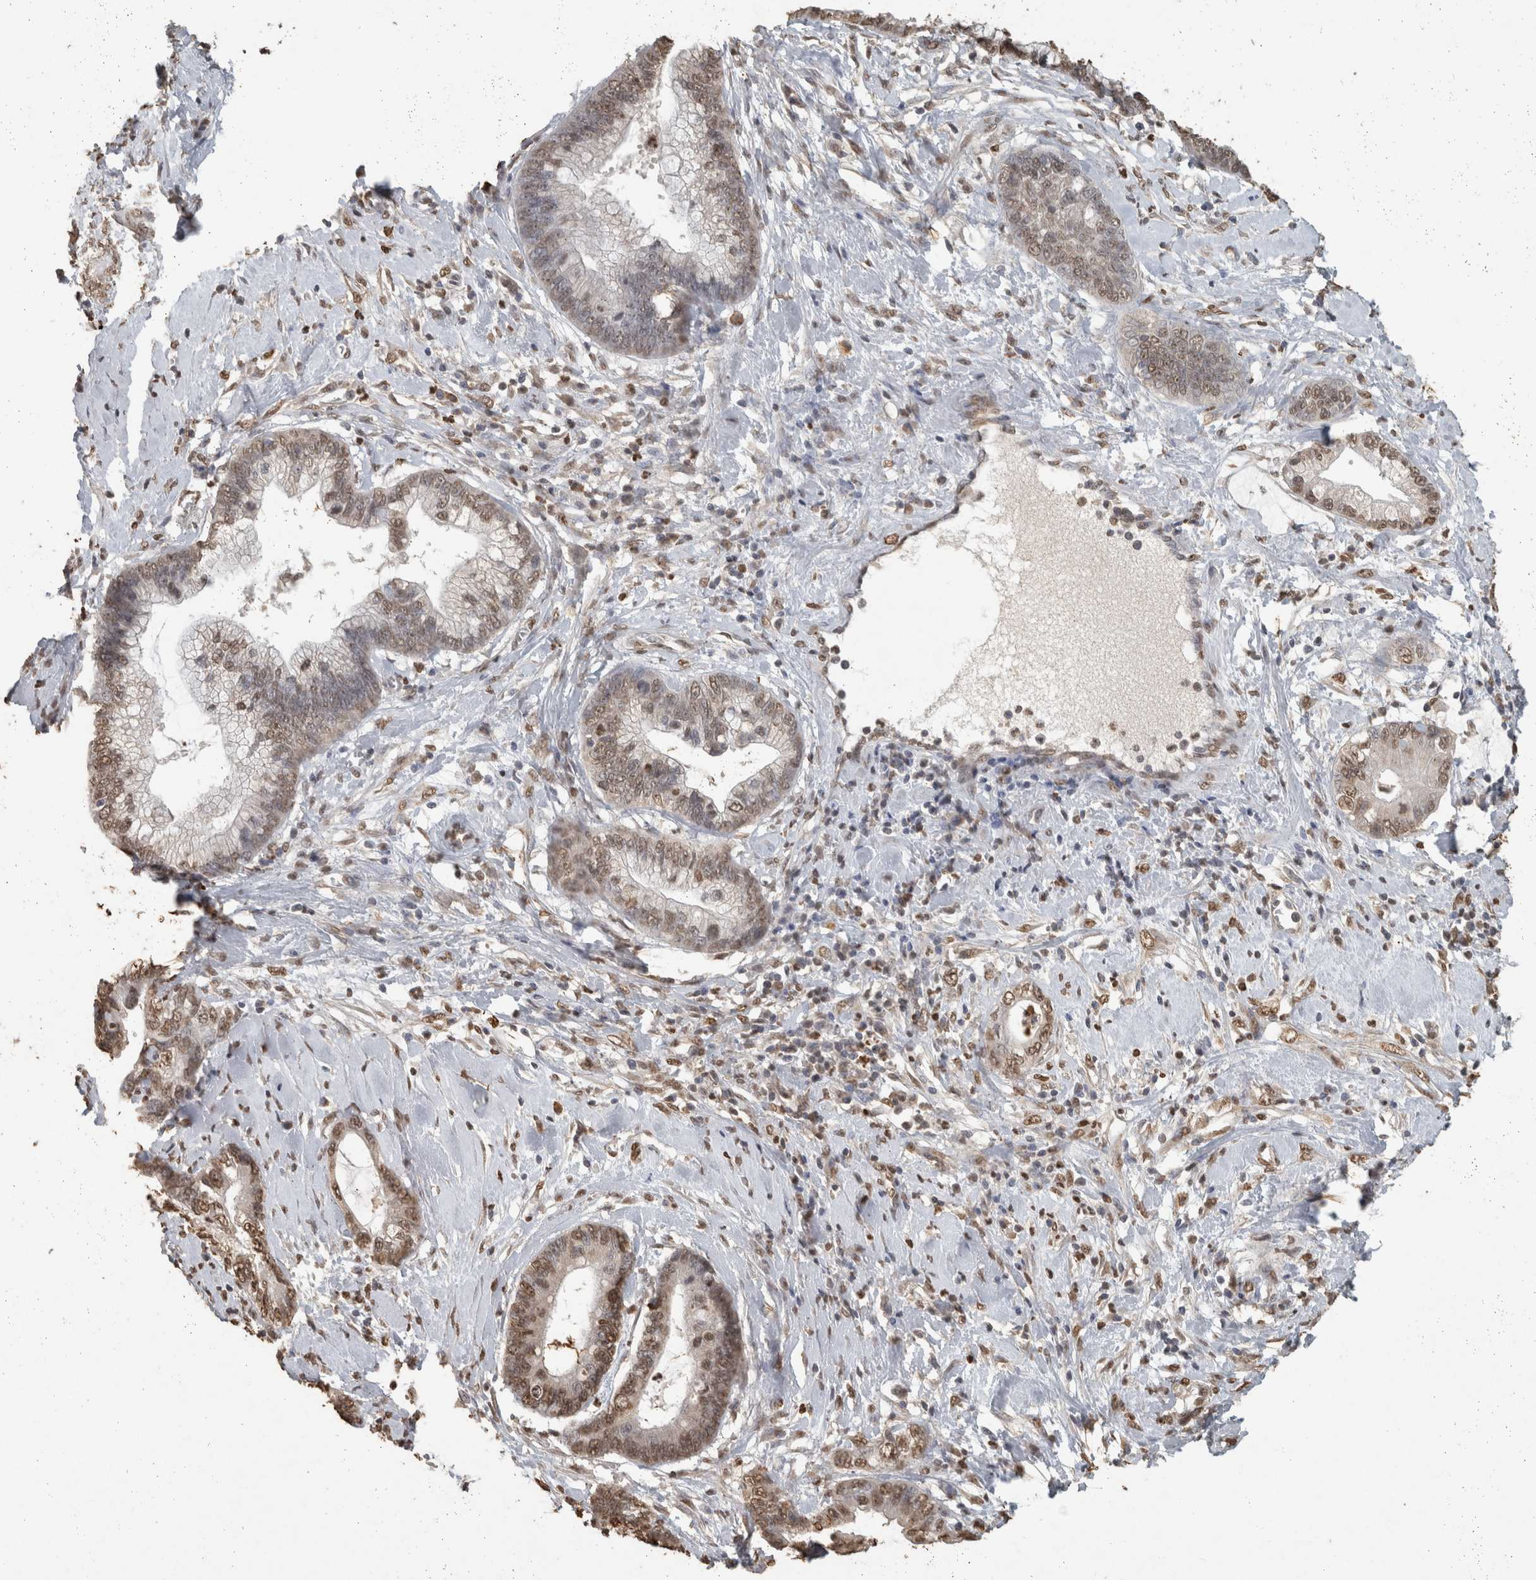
{"staining": {"intensity": "moderate", "quantity": ">75%", "location": "nuclear"}, "tissue": "cervical cancer", "cell_type": "Tumor cells", "image_type": "cancer", "snomed": [{"axis": "morphology", "description": "Adenocarcinoma, NOS"}, {"axis": "topography", "description": "Cervix"}], "caption": "Protein staining shows moderate nuclear positivity in about >75% of tumor cells in cervical adenocarcinoma.", "gene": "HAND2", "patient": {"sex": "female", "age": 44}}